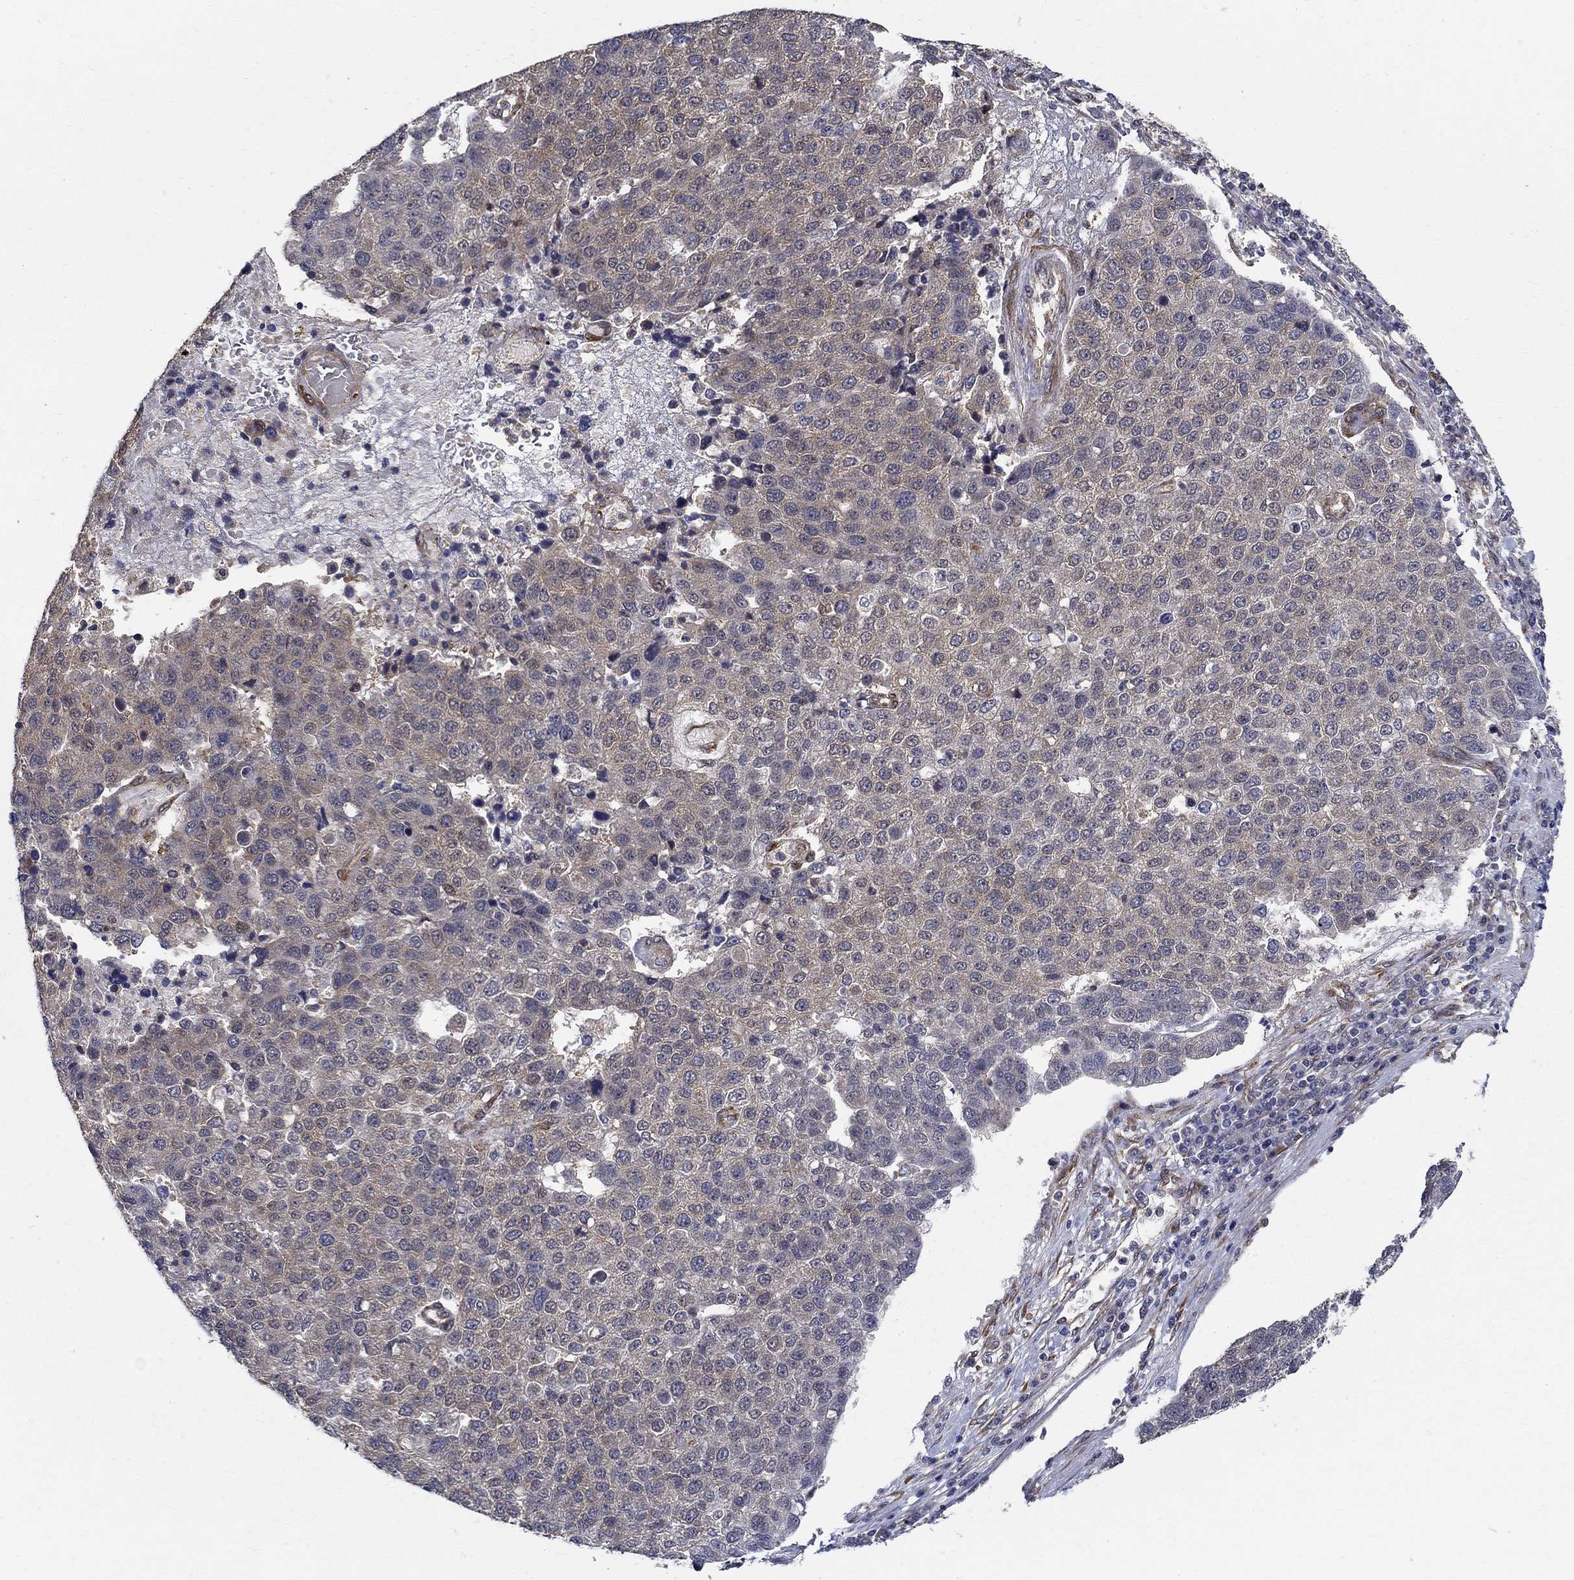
{"staining": {"intensity": "weak", "quantity": "25%-75%", "location": "cytoplasmic/membranous"}, "tissue": "pancreatic cancer", "cell_type": "Tumor cells", "image_type": "cancer", "snomed": [{"axis": "morphology", "description": "Adenocarcinoma, NOS"}, {"axis": "topography", "description": "Pancreas"}], "caption": "Immunohistochemical staining of human pancreatic cancer (adenocarcinoma) exhibits weak cytoplasmic/membranous protein expression in about 25%-75% of tumor cells.", "gene": "ZNF594", "patient": {"sex": "female", "age": 61}}